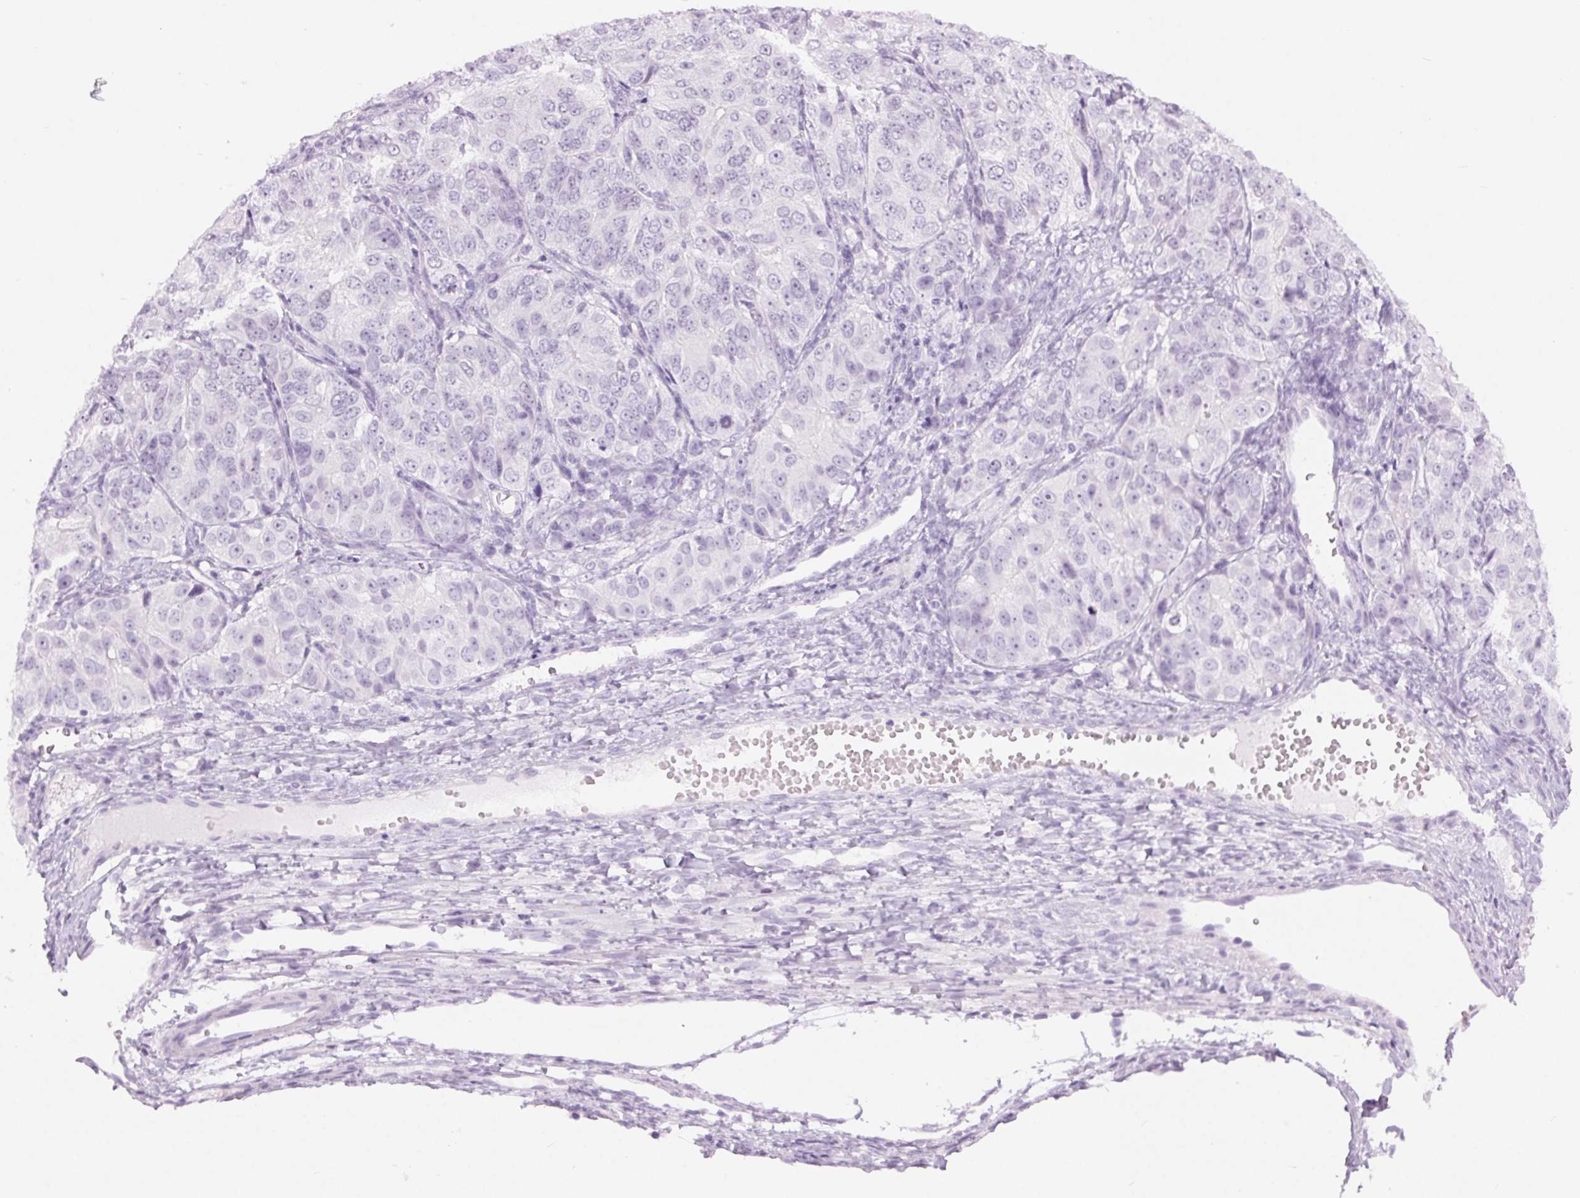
{"staining": {"intensity": "negative", "quantity": "none", "location": "none"}, "tissue": "ovarian cancer", "cell_type": "Tumor cells", "image_type": "cancer", "snomed": [{"axis": "morphology", "description": "Carcinoma, endometroid"}, {"axis": "topography", "description": "Ovary"}], "caption": "High power microscopy histopathology image of an IHC histopathology image of endometroid carcinoma (ovarian), revealing no significant expression in tumor cells.", "gene": "BEND2", "patient": {"sex": "female", "age": 51}}